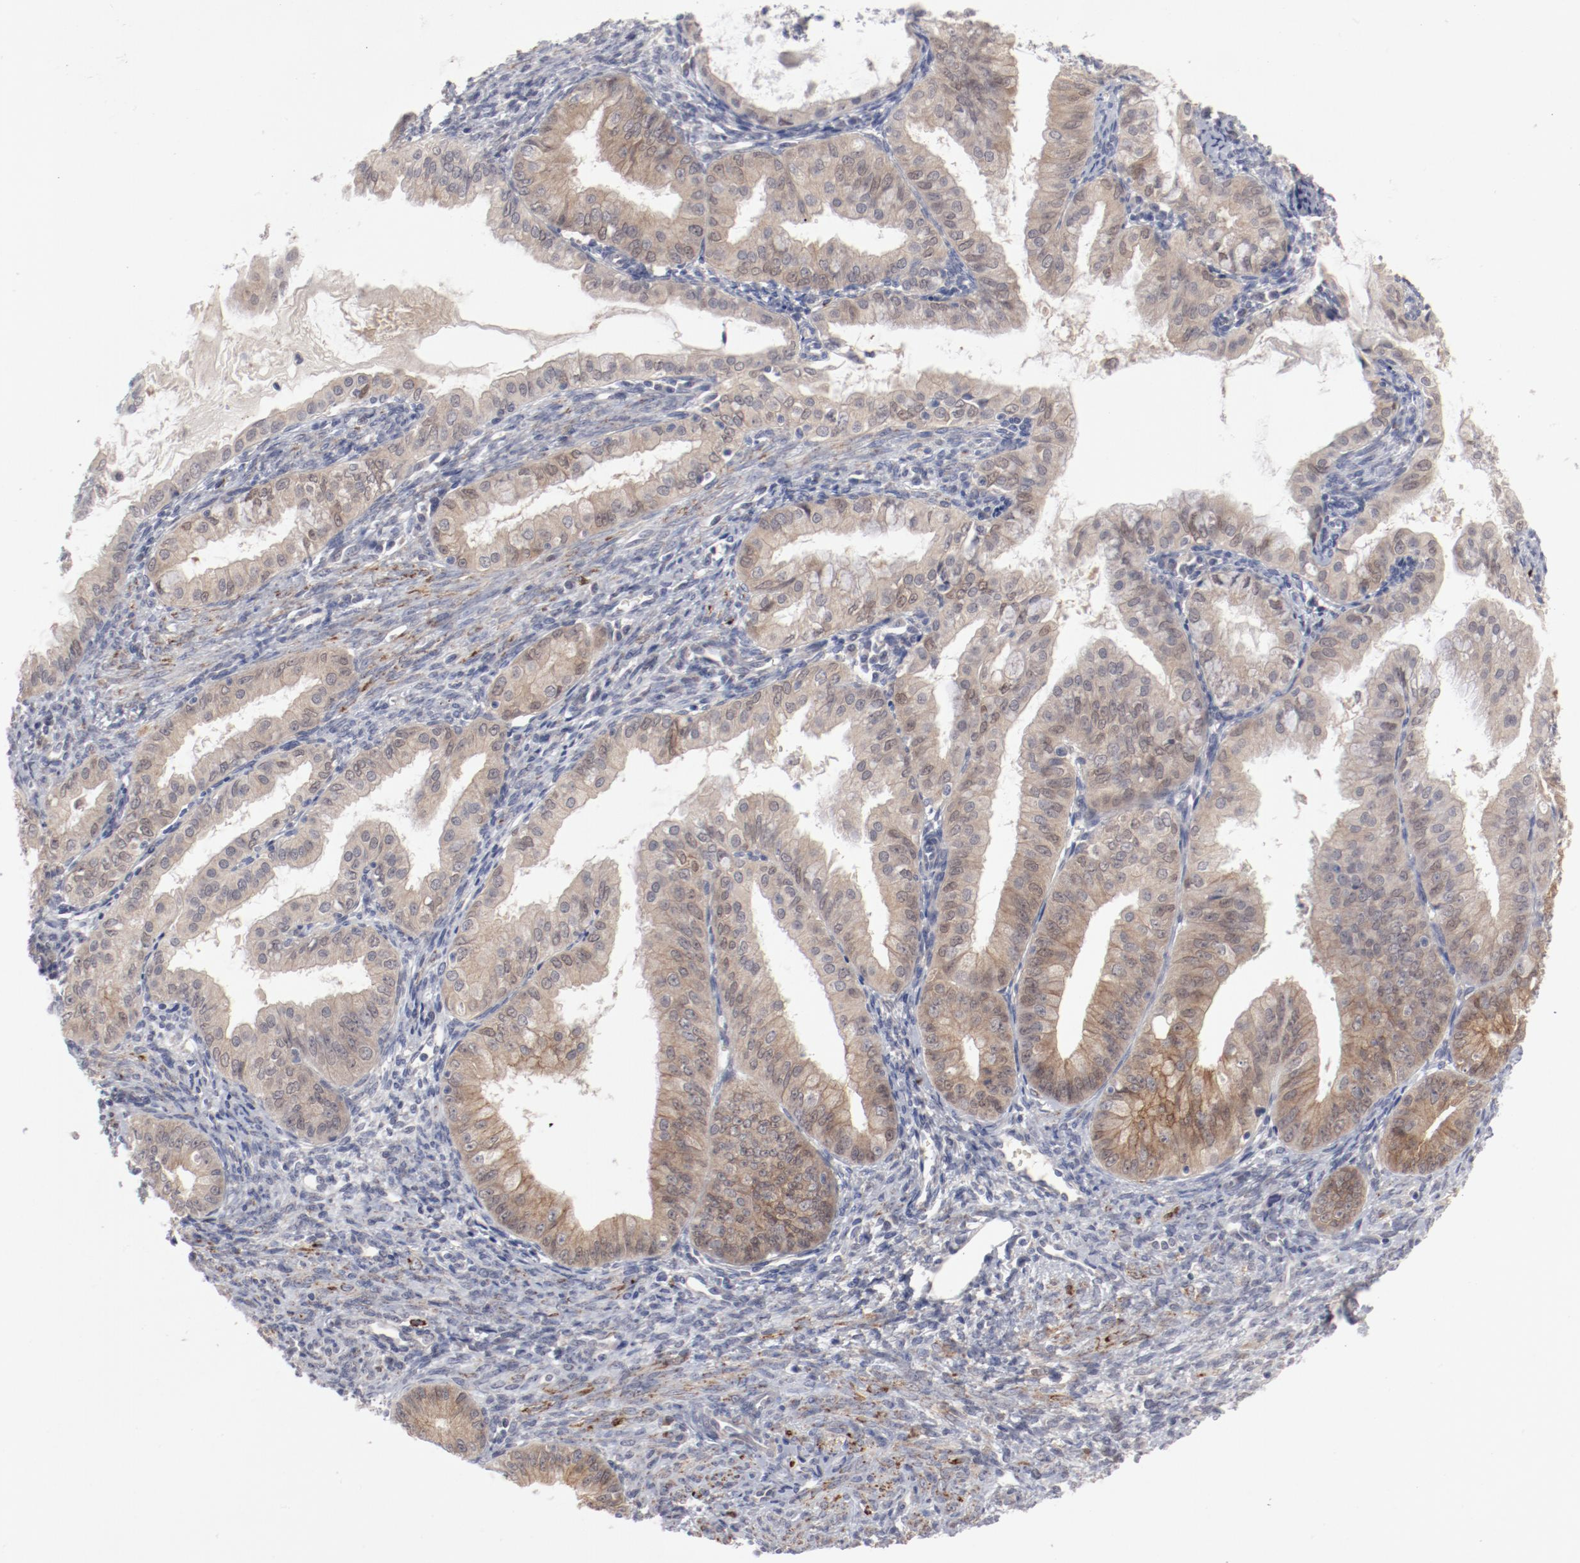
{"staining": {"intensity": "weak", "quantity": "25%-75%", "location": "cytoplasmic/membranous"}, "tissue": "endometrial cancer", "cell_type": "Tumor cells", "image_type": "cancer", "snomed": [{"axis": "morphology", "description": "Adenocarcinoma, NOS"}, {"axis": "topography", "description": "Endometrium"}], "caption": "Endometrial cancer (adenocarcinoma) stained for a protein reveals weak cytoplasmic/membranous positivity in tumor cells. The staining was performed using DAB (3,3'-diaminobenzidine) to visualize the protein expression in brown, while the nuclei were stained in blue with hematoxylin (Magnification: 20x).", "gene": "SH3BGR", "patient": {"sex": "female", "age": 76}}